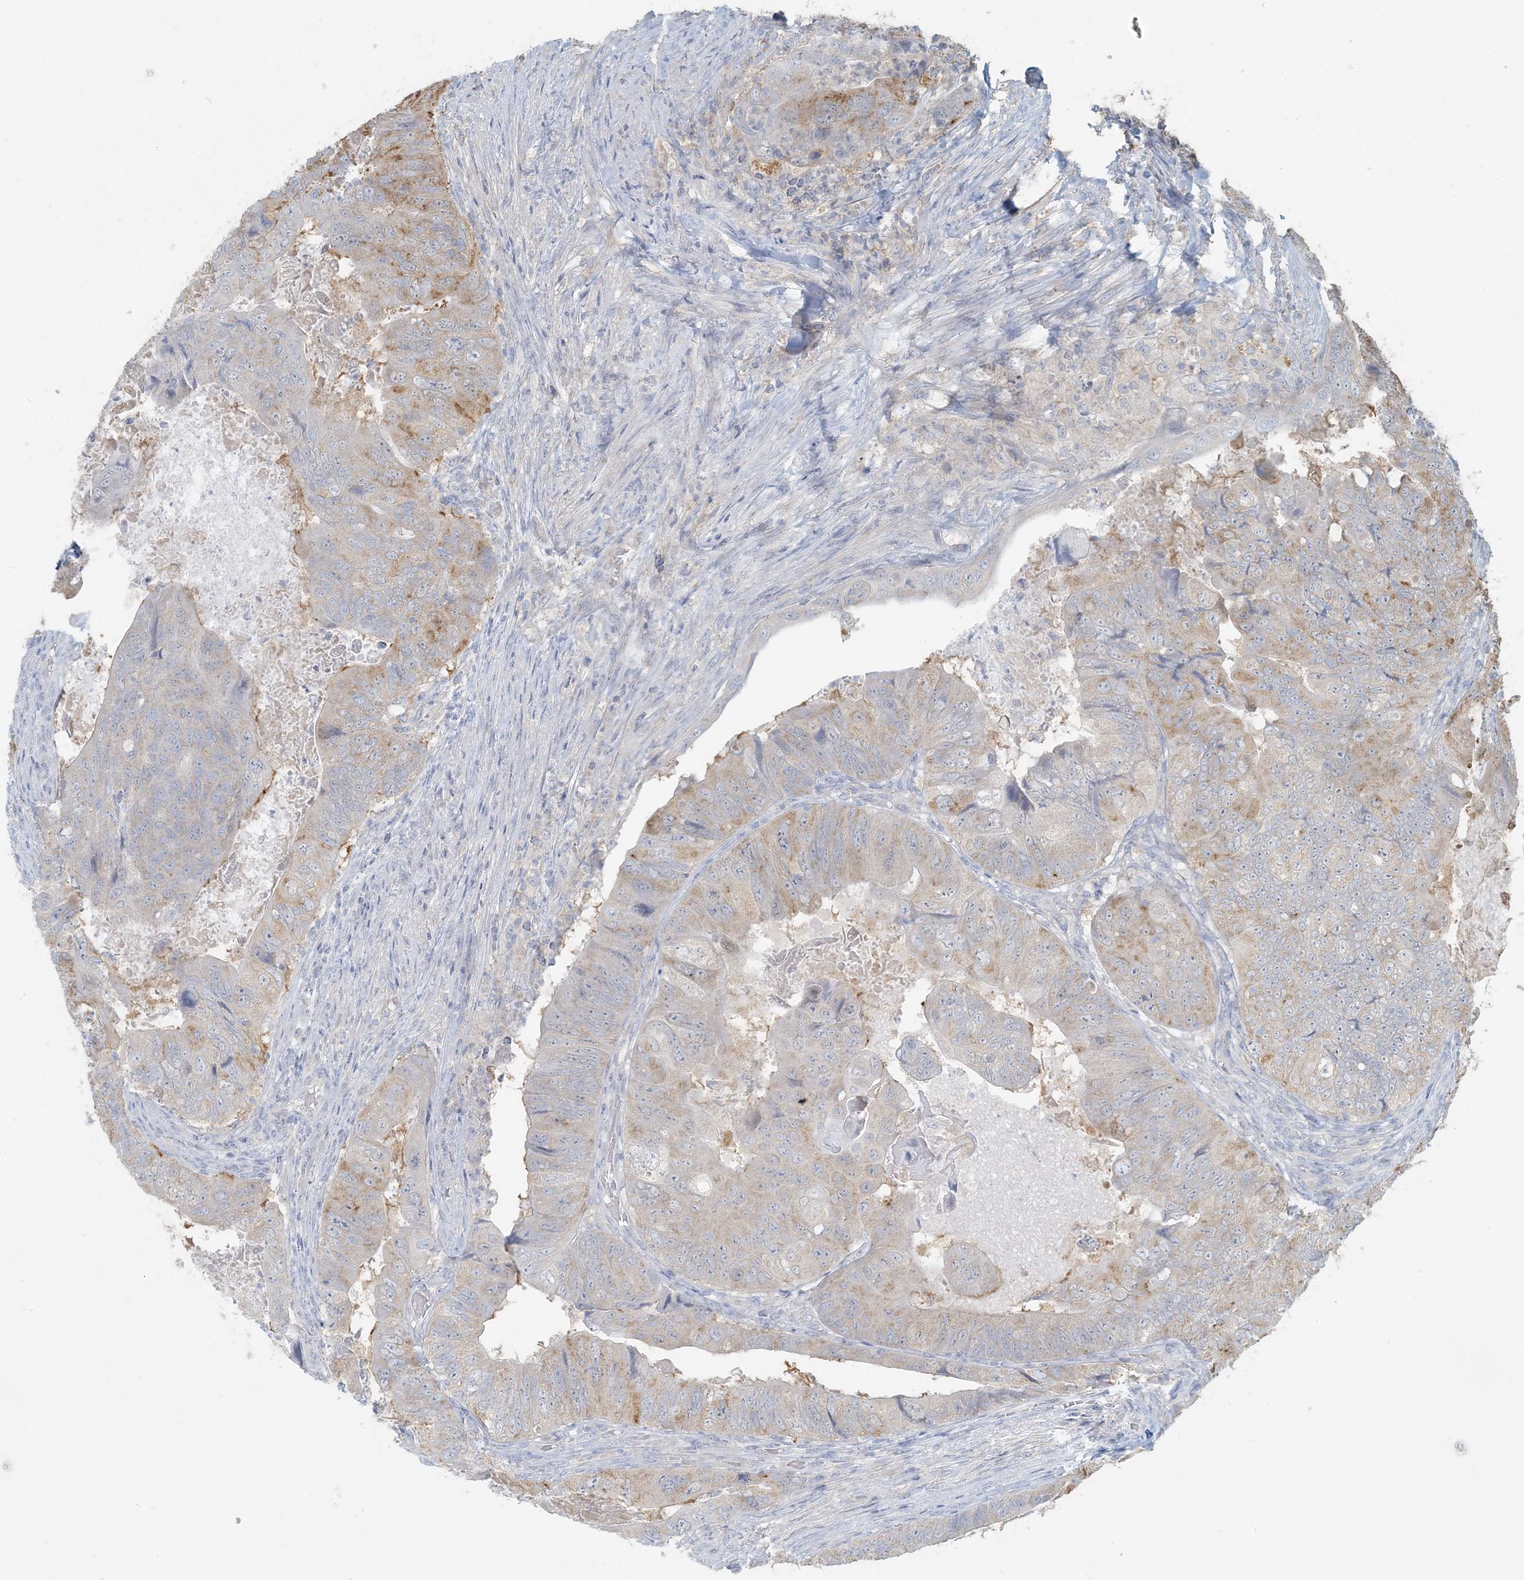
{"staining": {"intensity": "moderate", "quantity": "<25%", "location": "cytoplasmic/membranous"}, "tissue": "colorectal cancer", "cell_type": "Tumor cells", "image_type": "cancer", "snomed": [{"axis": "morphology", "description": "Adenocarcinoma, NOS"}, {"axis": "topography", "description": "Rectum"}], "caption": "The photomicrograph shows immunohistochemical staining of colorectal cancer (adenocarcinoma). There is moderate cytoplasmic/membranous staining is identified in approximately <25% of tumor cells.", "gene": "HACL1", "patient": {"sex": "male", "age": 63}}